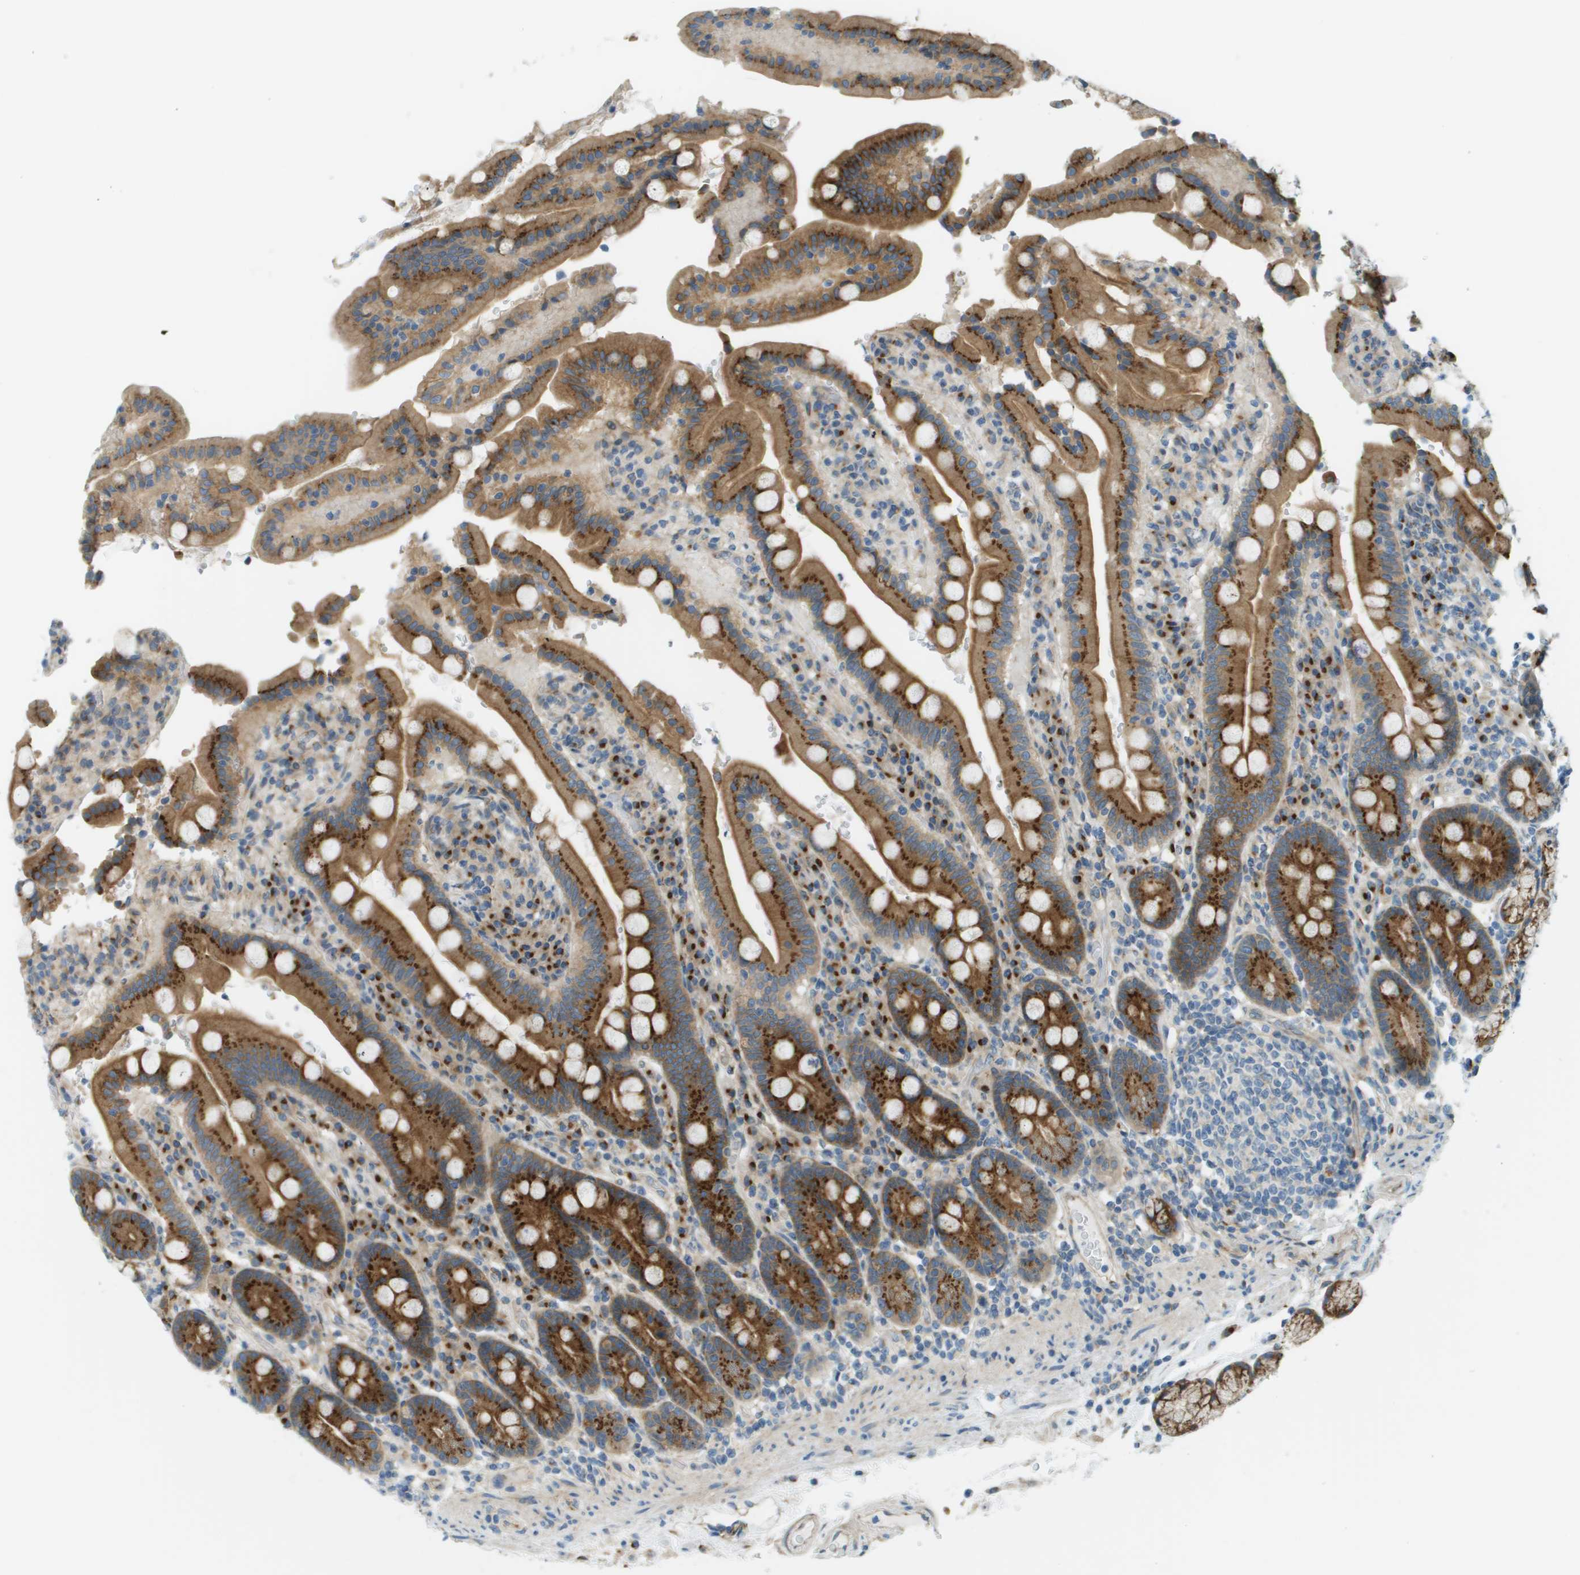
{"staining": {"intensity": "strong", "quantity": ">75%", "location": "cytoplasmic/membranous"}, "tissue": "duodenum", "cell_type": "Glandular cells", "image_type": "normal", "snomed": [{"axis": "morphology", "description": "Normal tissue, NOS"}, {"axis": "topography", "description": "Small intestine, NOS"}], "caption": "DAB immunohistochemical staining of benign duodenum shows strong cytoplasmic/membranous protein staining in approximately >75% of glandular cells.", "gene": "ACBD3", "patient": {"sex": "female", "age": 71}}